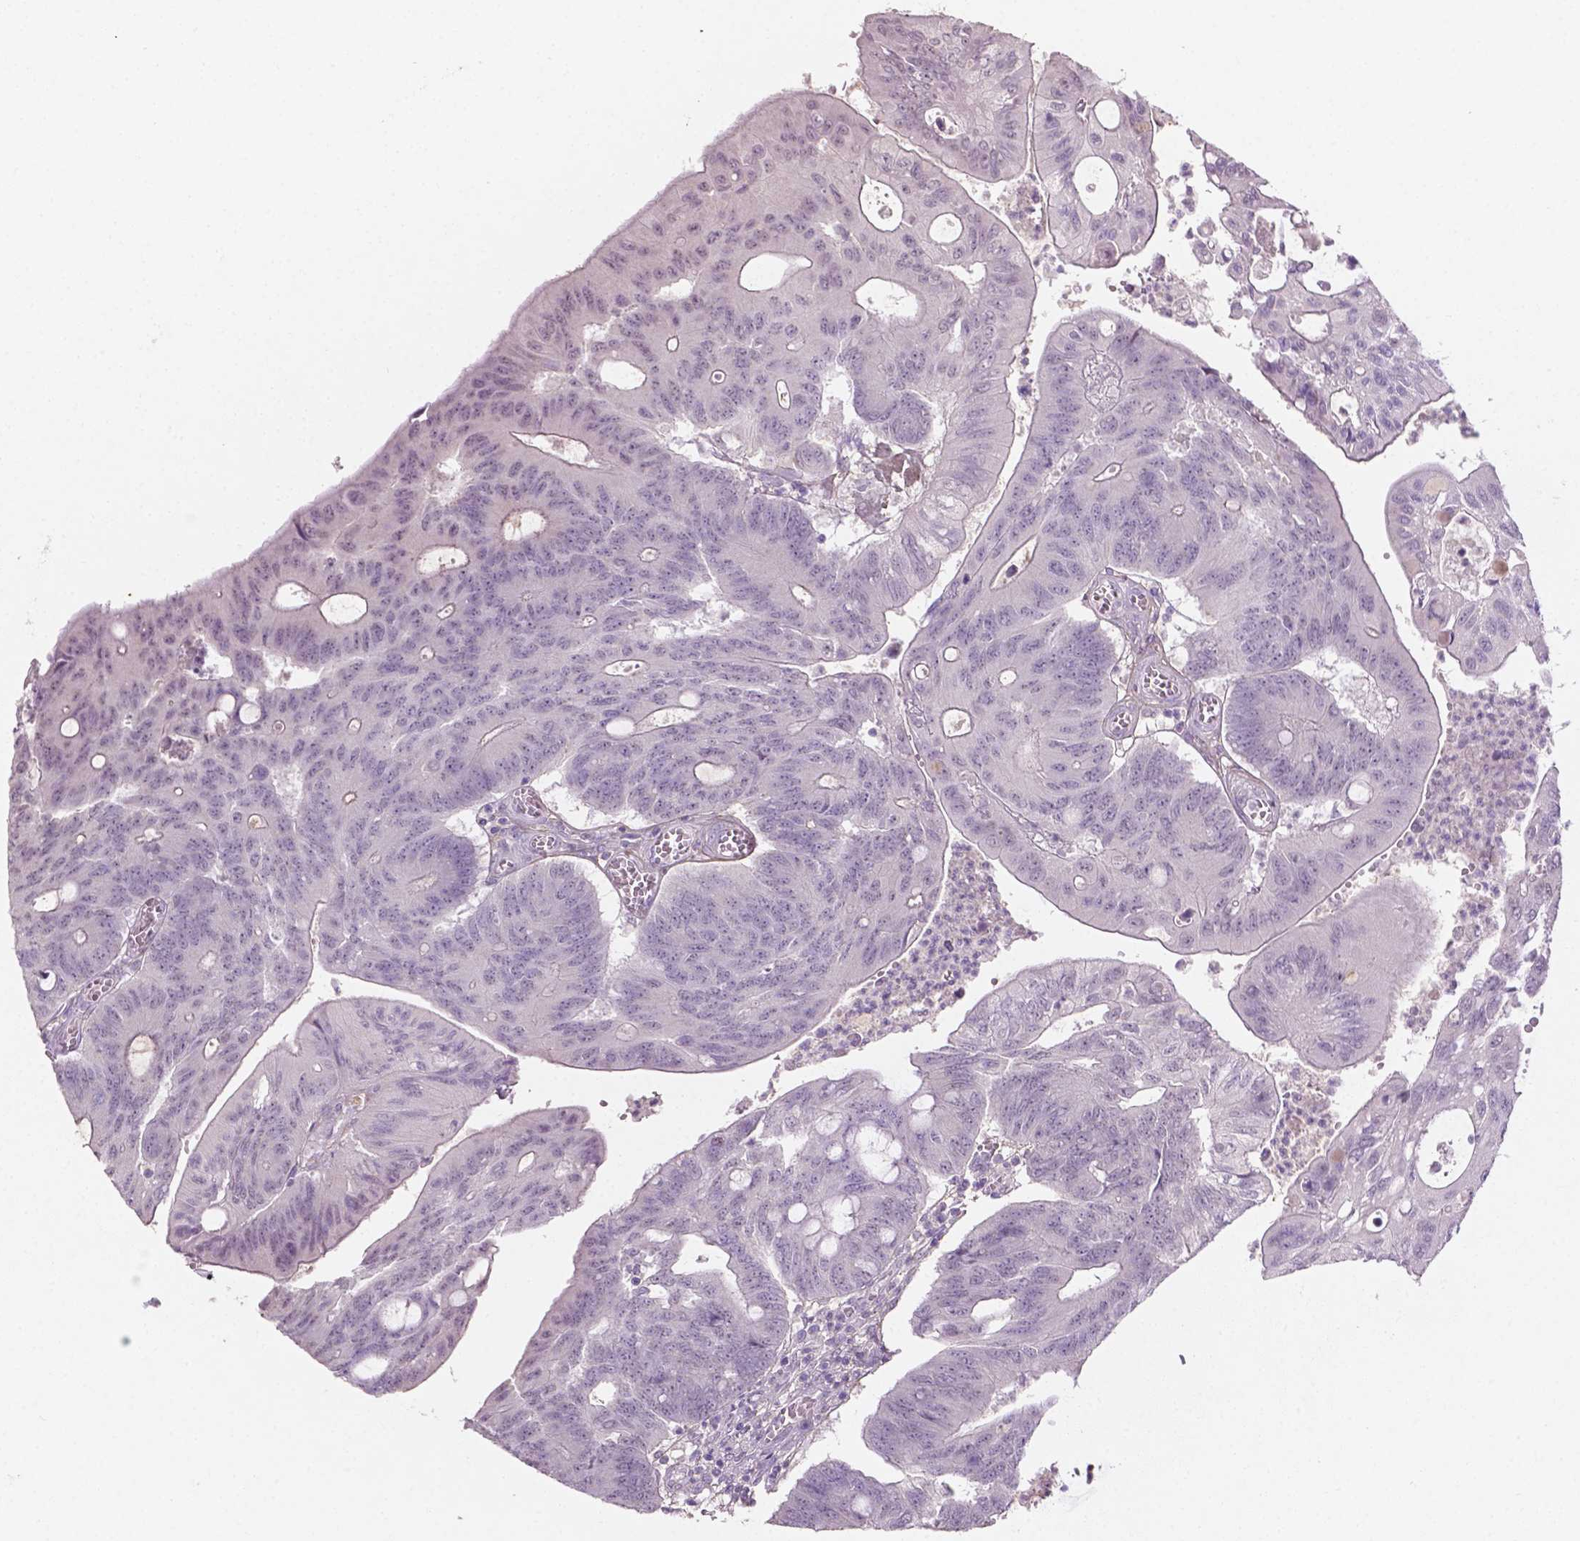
{"staining": {"intensity": "negative", "quantity": "none", "location": "none"}, "tissue": "colorectal cancer", "cell_type": "Tumor cells", "image_type": "cancer", "snomed": [{"axis": "morphology", "description": "Adenocarcinoma, NOS"}, {"axis": "topography", "description": "Colon"}], "caption": "An image of human adenocarcinoma (colorectal) is negative for staining in tumor cells.", "gene": "DLG2", "patient": {"sex": "male", "age": 65}}